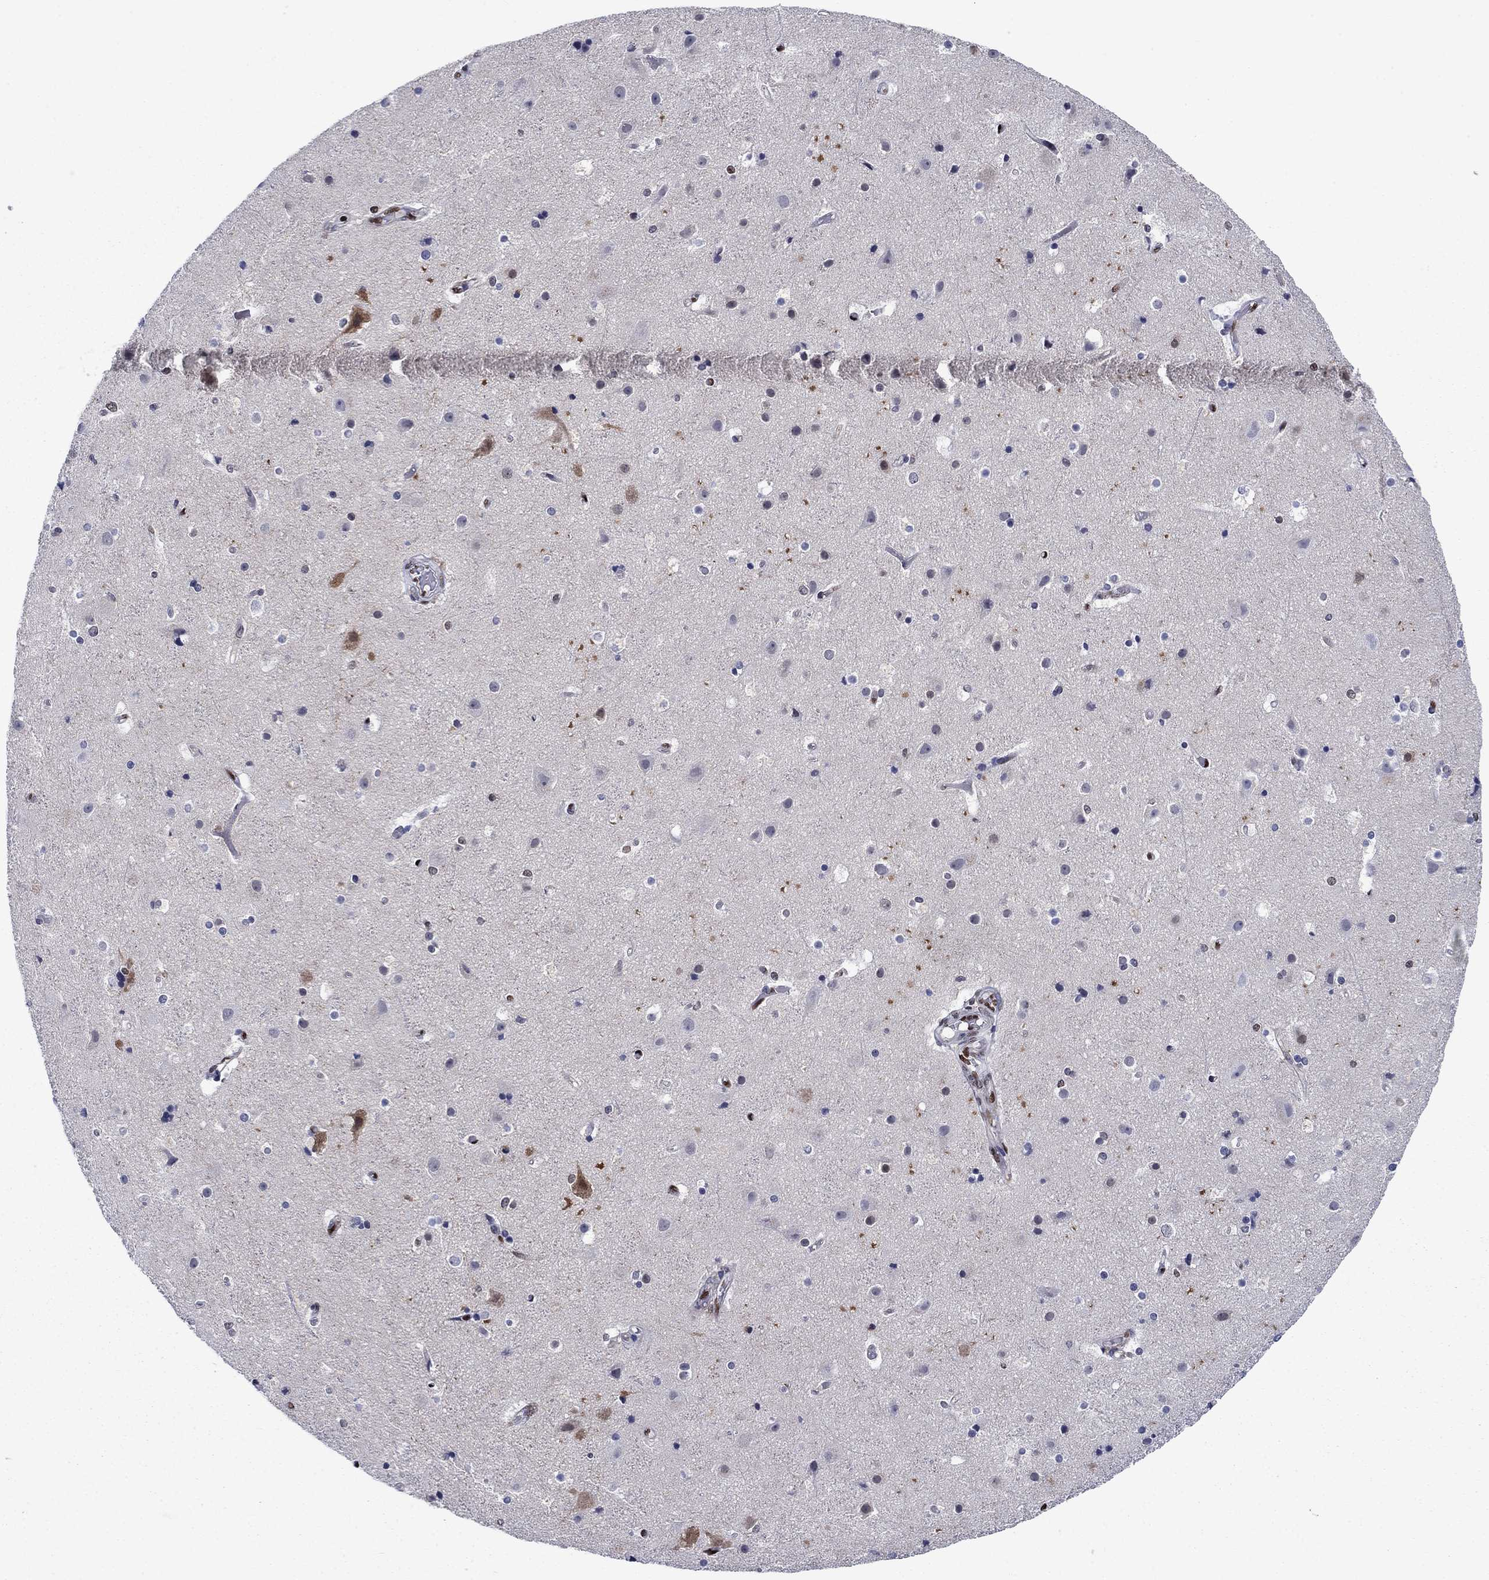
{"staining": {"intensity": "strong", "quantity": "25%-75%", "location": "nuclear"}, "tissue": "cerebral cortex", "cell_type": "Endothelial cells", "image_type": "normal", "snomed": [{"axis": "morphology", "description": "Normal tissue, NOS"}, {"axis": "topography", "description": "Cerebral cortex"}], "caption": "Immunohistochemical staining of benign cerebral cortex shows strong nuclear protein expression in approximately 25%-75% of endothelial cells. (Brightfield microscopy of DAB IHC at high magnification).", "gene": "RPRD1B", "patient": {"sex": "female", "age": 52}}